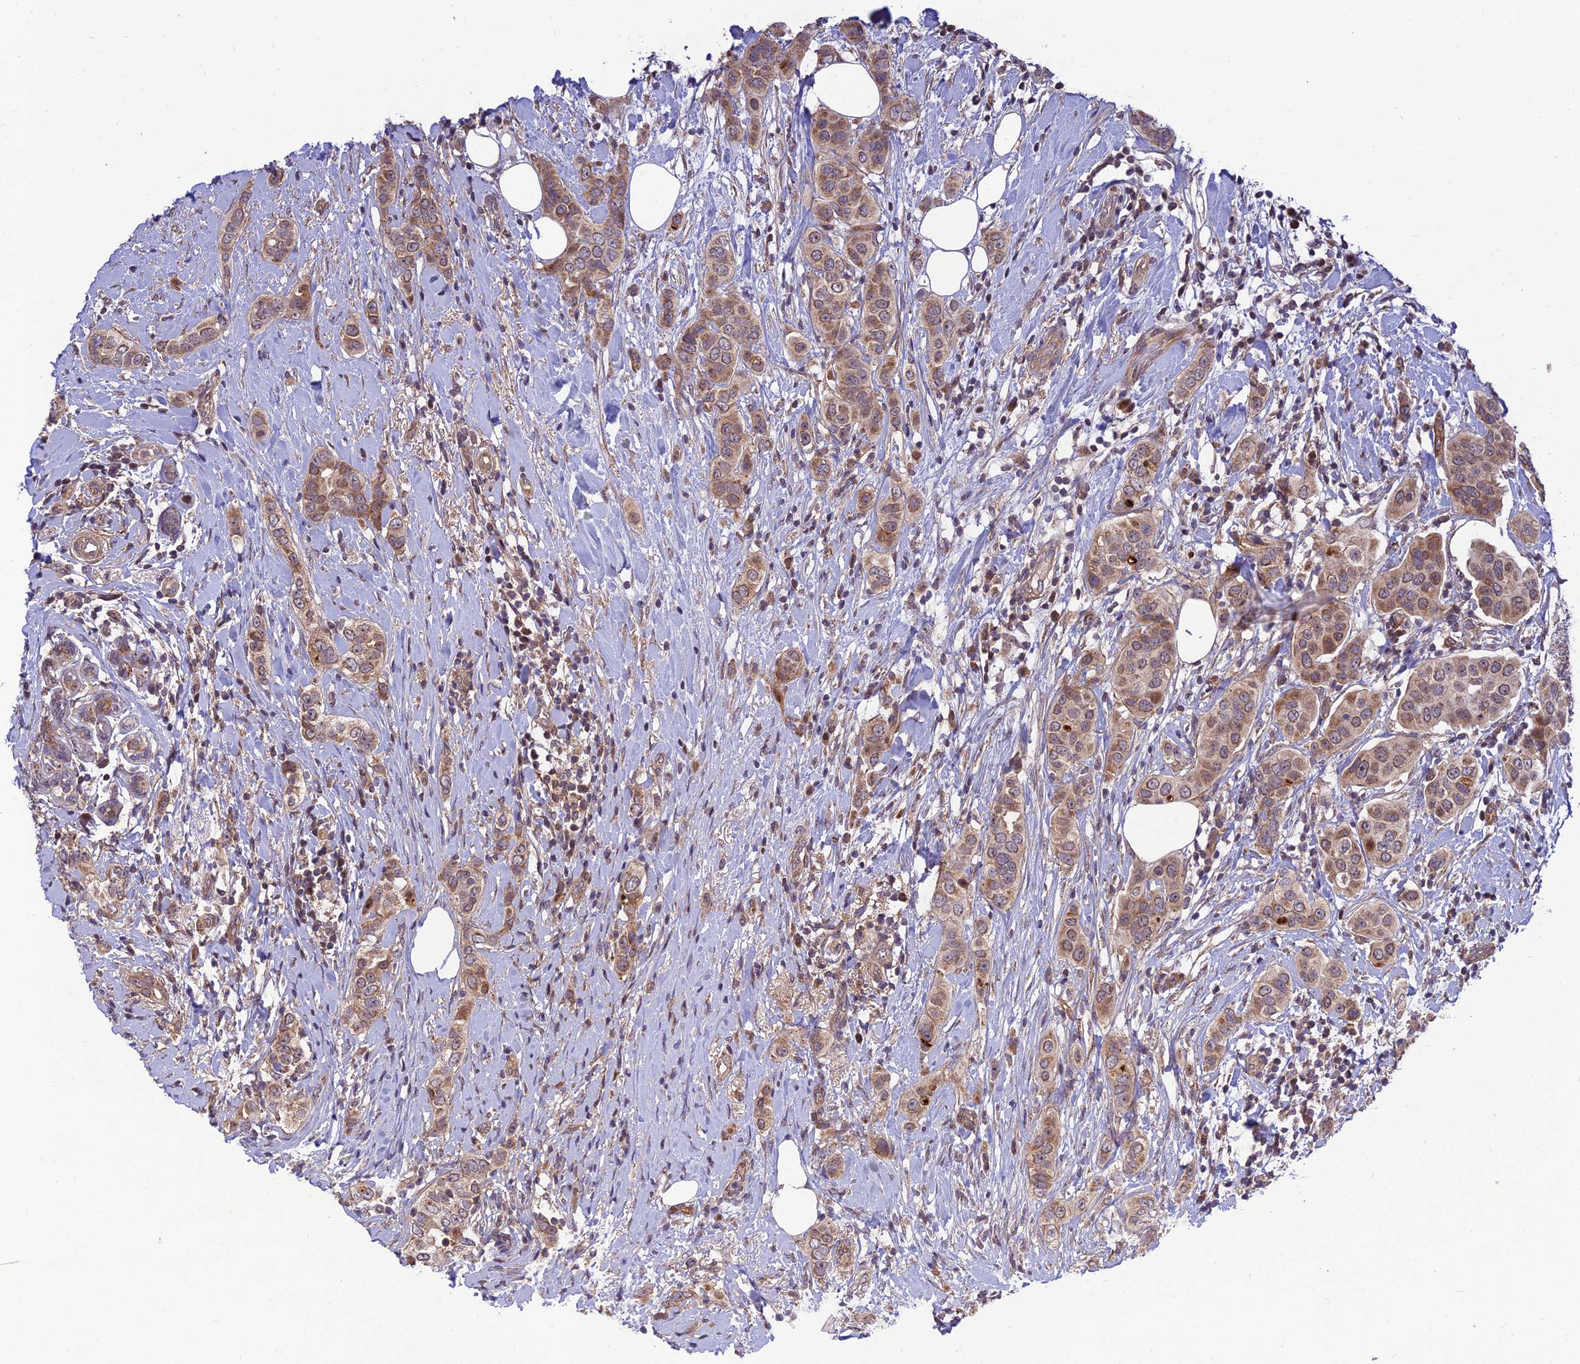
{"staining": {"intensity": "moderate", "quantity": ">75%", "location": "cytoplasmic/membranous"}, "tissue": "breast cancer", "cell_type": "Tumor cells", "image_type": "cancer", "snomed": [{"axis": "morphology", "description": "Lobular carcinoma"}, {"axis": "topography", "description": "Breast"}], "caption": "Moderate cytoplasmic/membranous staining is identified in approximately >75% of tumor cells in breast cancer (lobular carcinoma).", "gene": "PLEKHG2", "patient": {"sex": "female", "age": 51}}